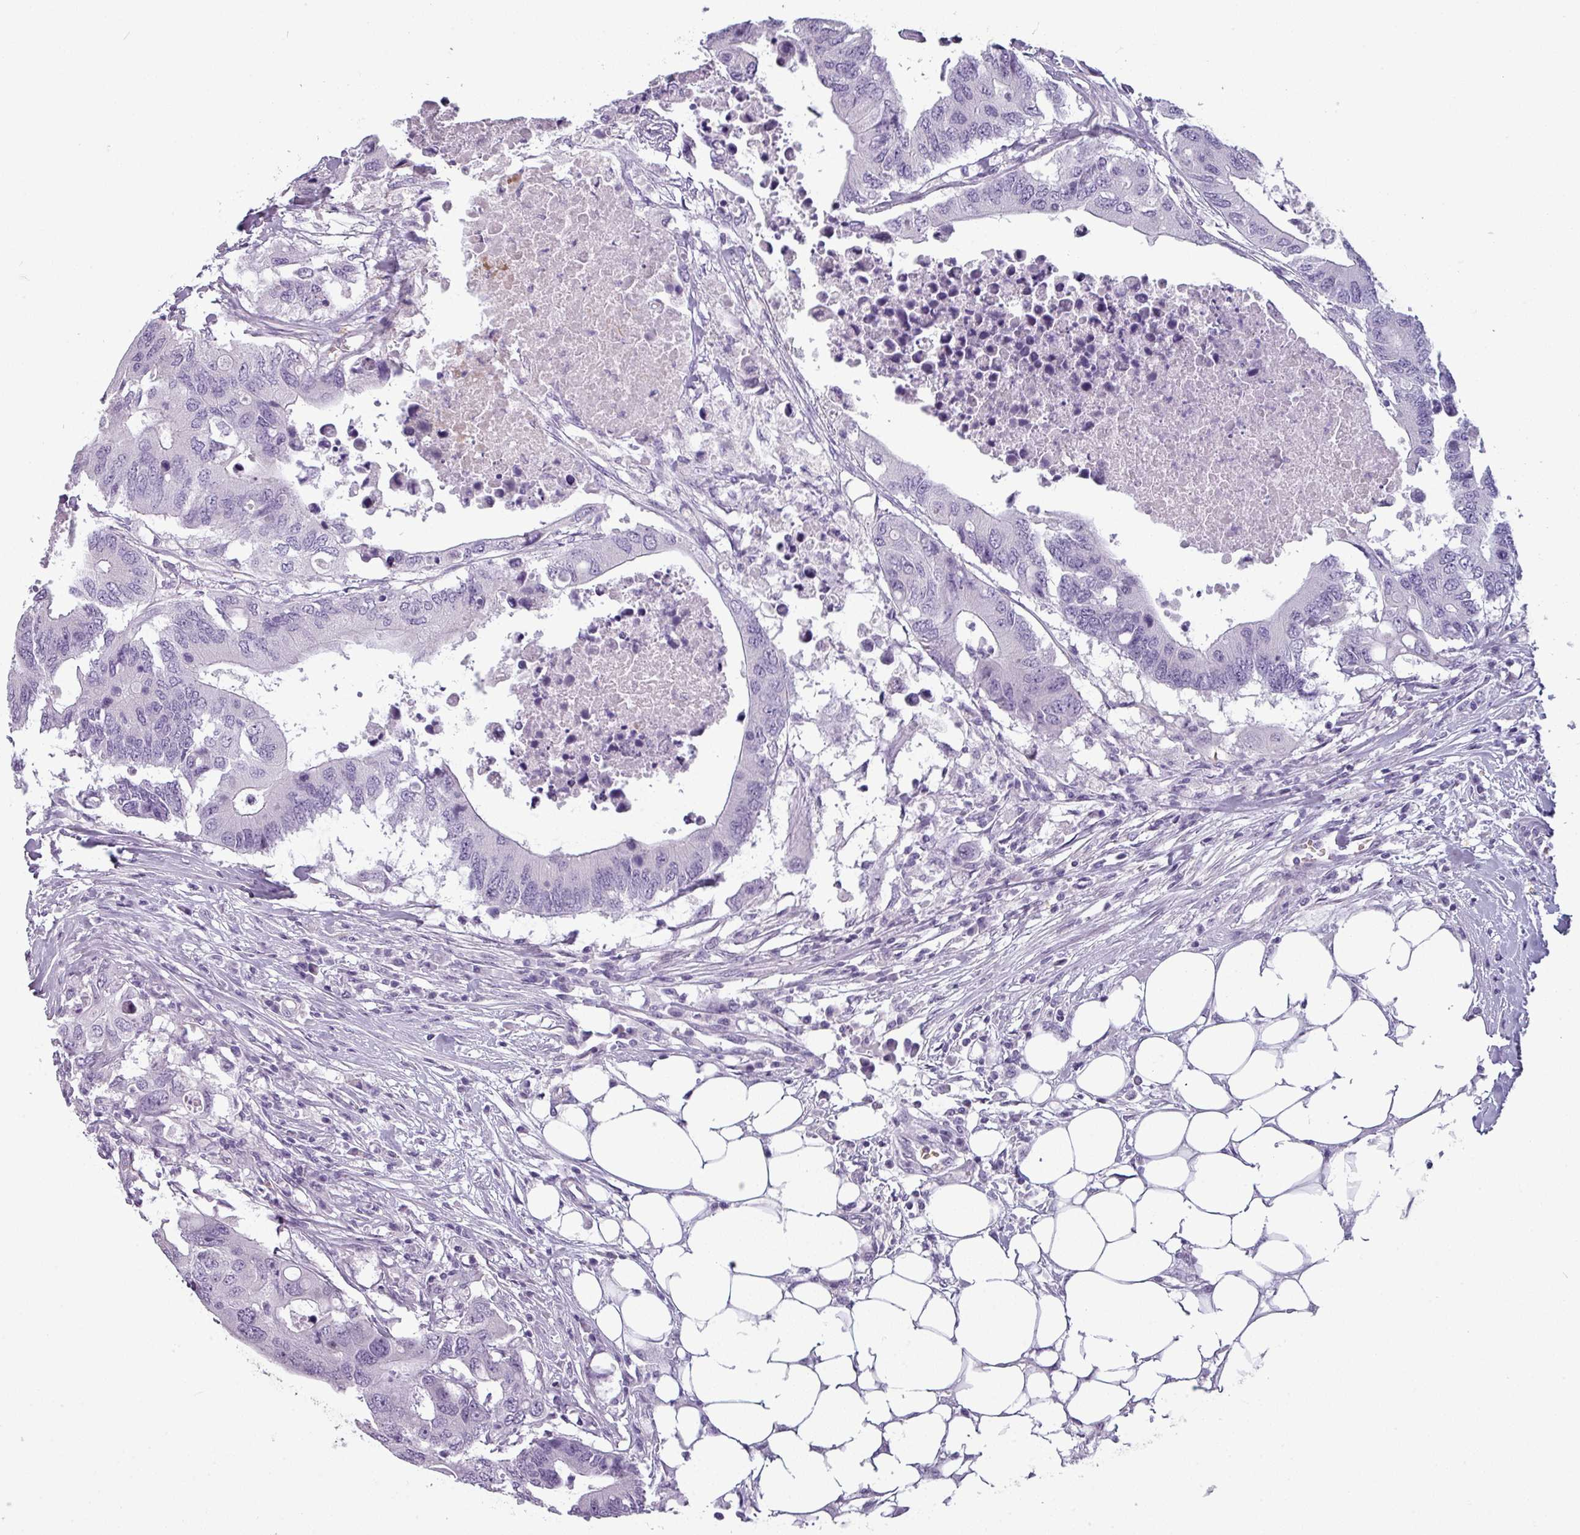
{"staining": {"intensity": "negative", "quantity": "none", "location": "none"}, "tissue": "colorectal cancer", "cell_type": "Tumor cells", "image_type": "cancer", "snomed": [{"axis": "morphology", "description": "Adenocarcinoma, NOS"}, {"axis": "topography", "description": "Colon"}], "caption": "This is an immunohistochemistry photomicrograph of human colorectal adenocarcinoma. There is no expression in tumor cells.", "gene": "AREL1", "patient": {"sex": "male", "age": 71}}